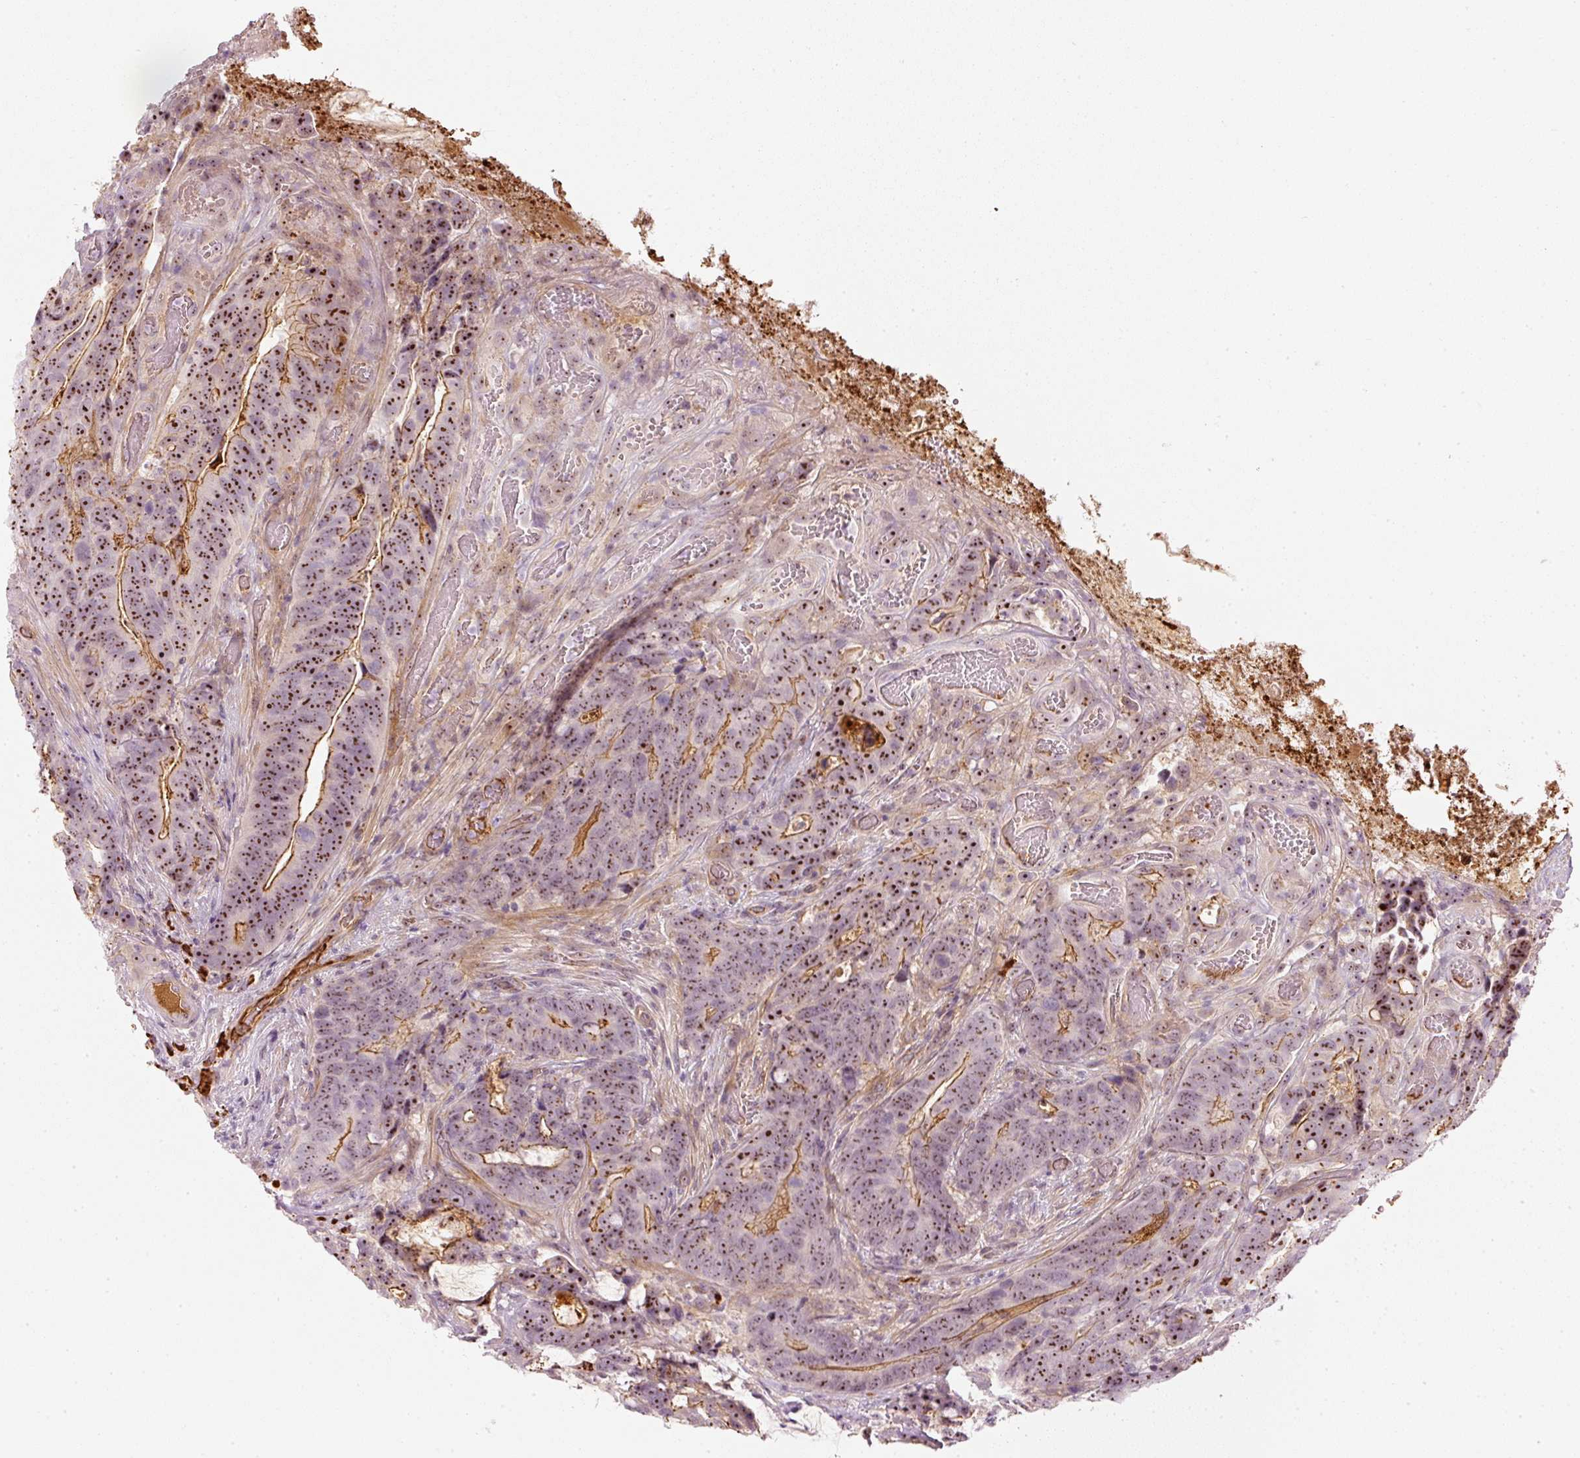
{"staining": {"intensity": "moderate", "quantity": ">75%", "location": "cytoplasmic/membranous,nuclear"}, "tissue": "colorectal cancer", "cell_type": "Tumor cells", "image_type": "cancer", "snomed": [{"axis": "morphology", "description": "Adenocarcinoma, NOS"}, {"axis": "topography", "description": "Colon"}], "caption": "There is medium levels of moderate cytoplasmic/membranous and nuclear positivity in tumor cells of adenocarcinoma (colorectal), as demonstrated by immunohistochemical staining (brown color).", "gene": "VCAM1", "patient": {"sex": "female", "age": 82}}